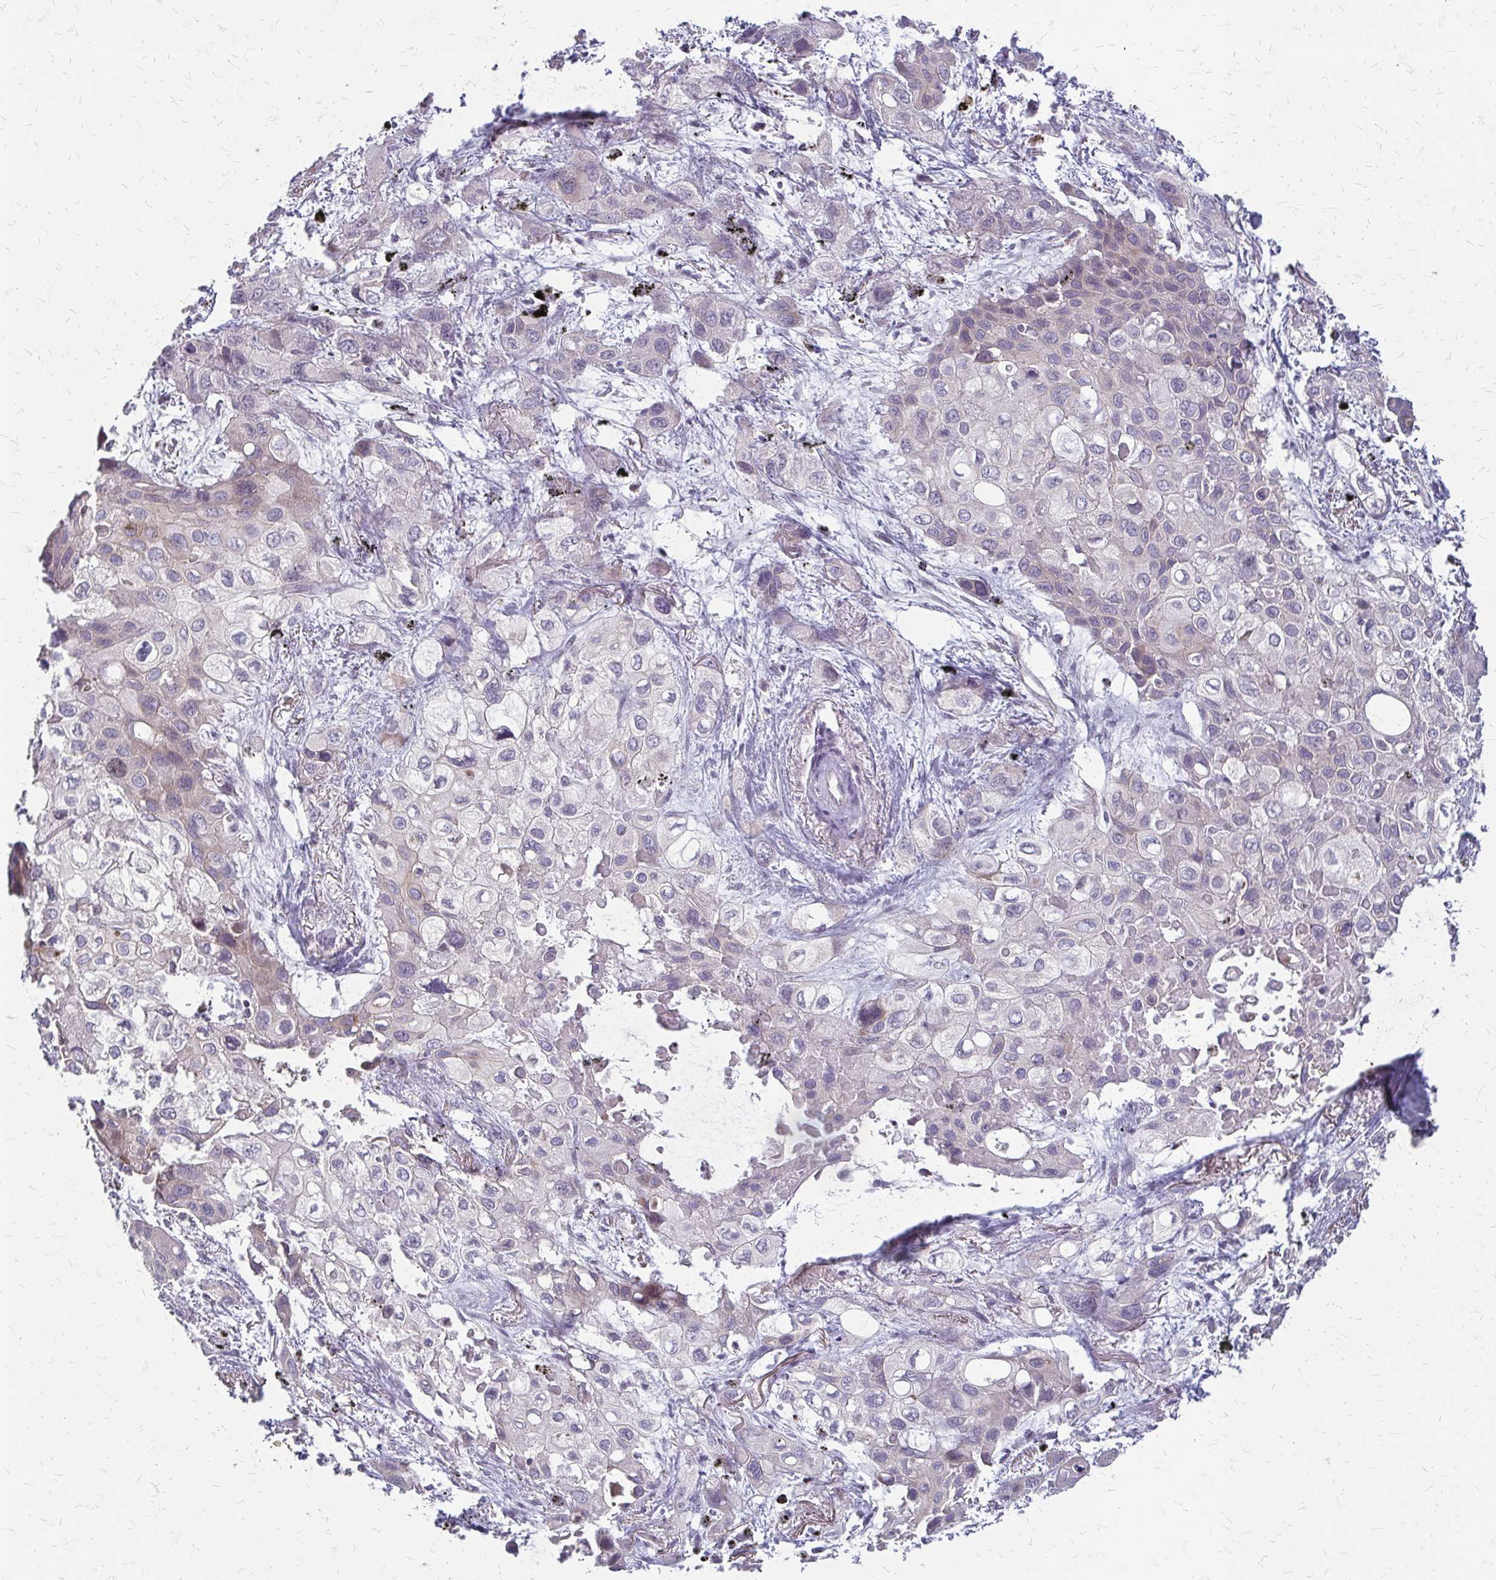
{"staining": {"intensity": "weak", "quantity": "<25%", "location": "cytoplasmic/membranous"}, "tissue": "lung cancer", "cell_type": "Tumor cells", "image_type": "cancer", "snomed": [{"axis": "morphology", "description": "Squamous cell carcinoma, NOS"}, {"axis": "morphology", "description": "Squamous cell carcinoma, metastatic, NOS"}, {"axis": "topography", "description": "Lung"}], "caption": "High magnification brightfield microscopy of lung cancer stained with DAB (brown) and counterstained with hematoxylin (blue): tumor cells show no significant expression. (Brightfield microscopy of DAB (3,3'-diaminobenzidine) immunohistochemistry (IHC) at high magnification).", "gene": "ZNF383", "patient": {"sex": "male", "age": 59}}